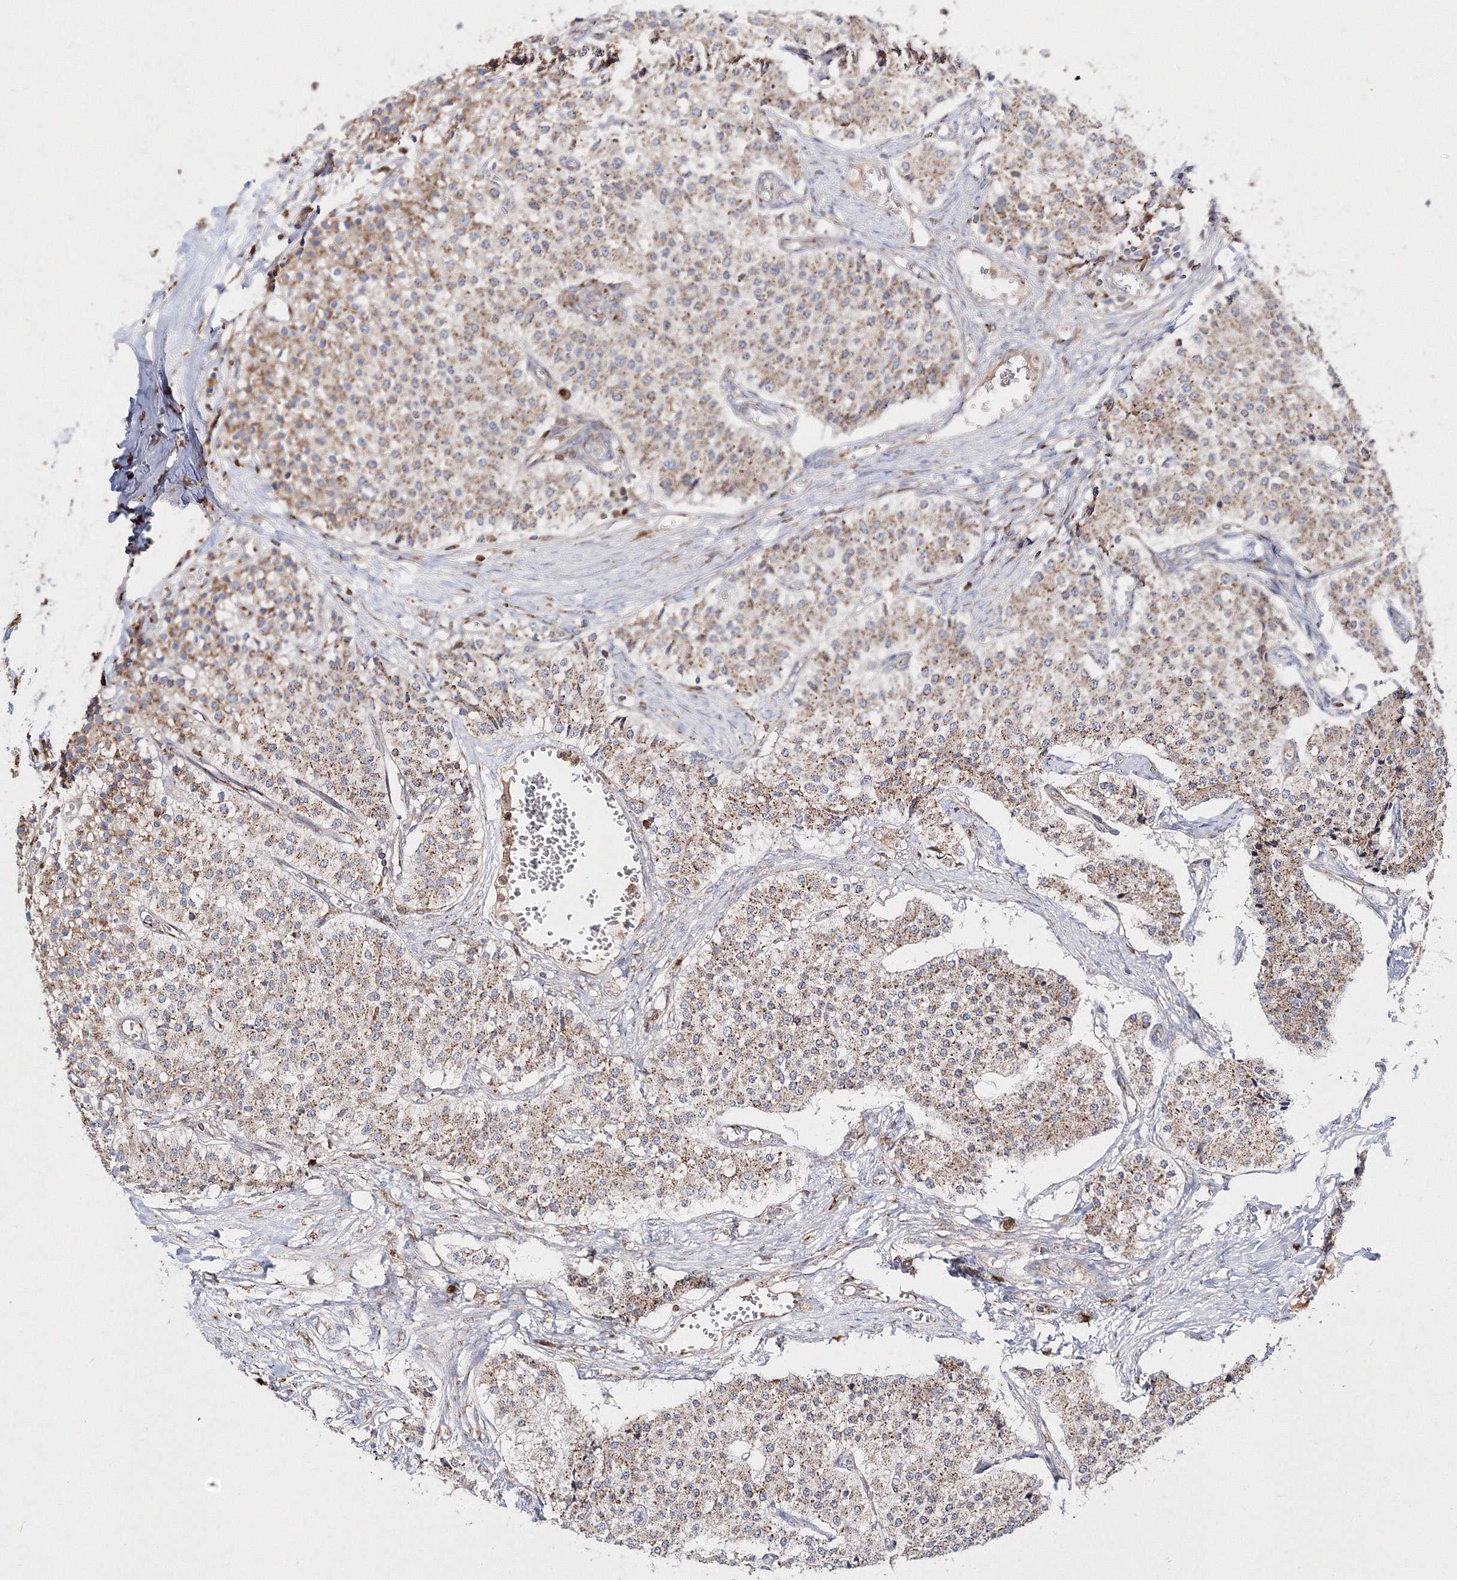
{"staining": {"intensity": "moderate", "quantity": ">75%", "location": "cytoplasmic/membranous"}, "tissue": "carcinoid", "cell_type": "Tumor cells", "image_type": "cancer", "snomed": [{"axis": "morphology", "description": "Carcinoid, malignant, NOS"}, {"axis": "topography", "description": "Colon"}], "caption": "The image displays immunohistochemical staining of malignant carcinoid. There is moderate cytoplasmic/membranous staining is identified in approximately >75% of tumor cells.", "gene": "ARCN1", "patient": {"sex": "female", "age": 52}}